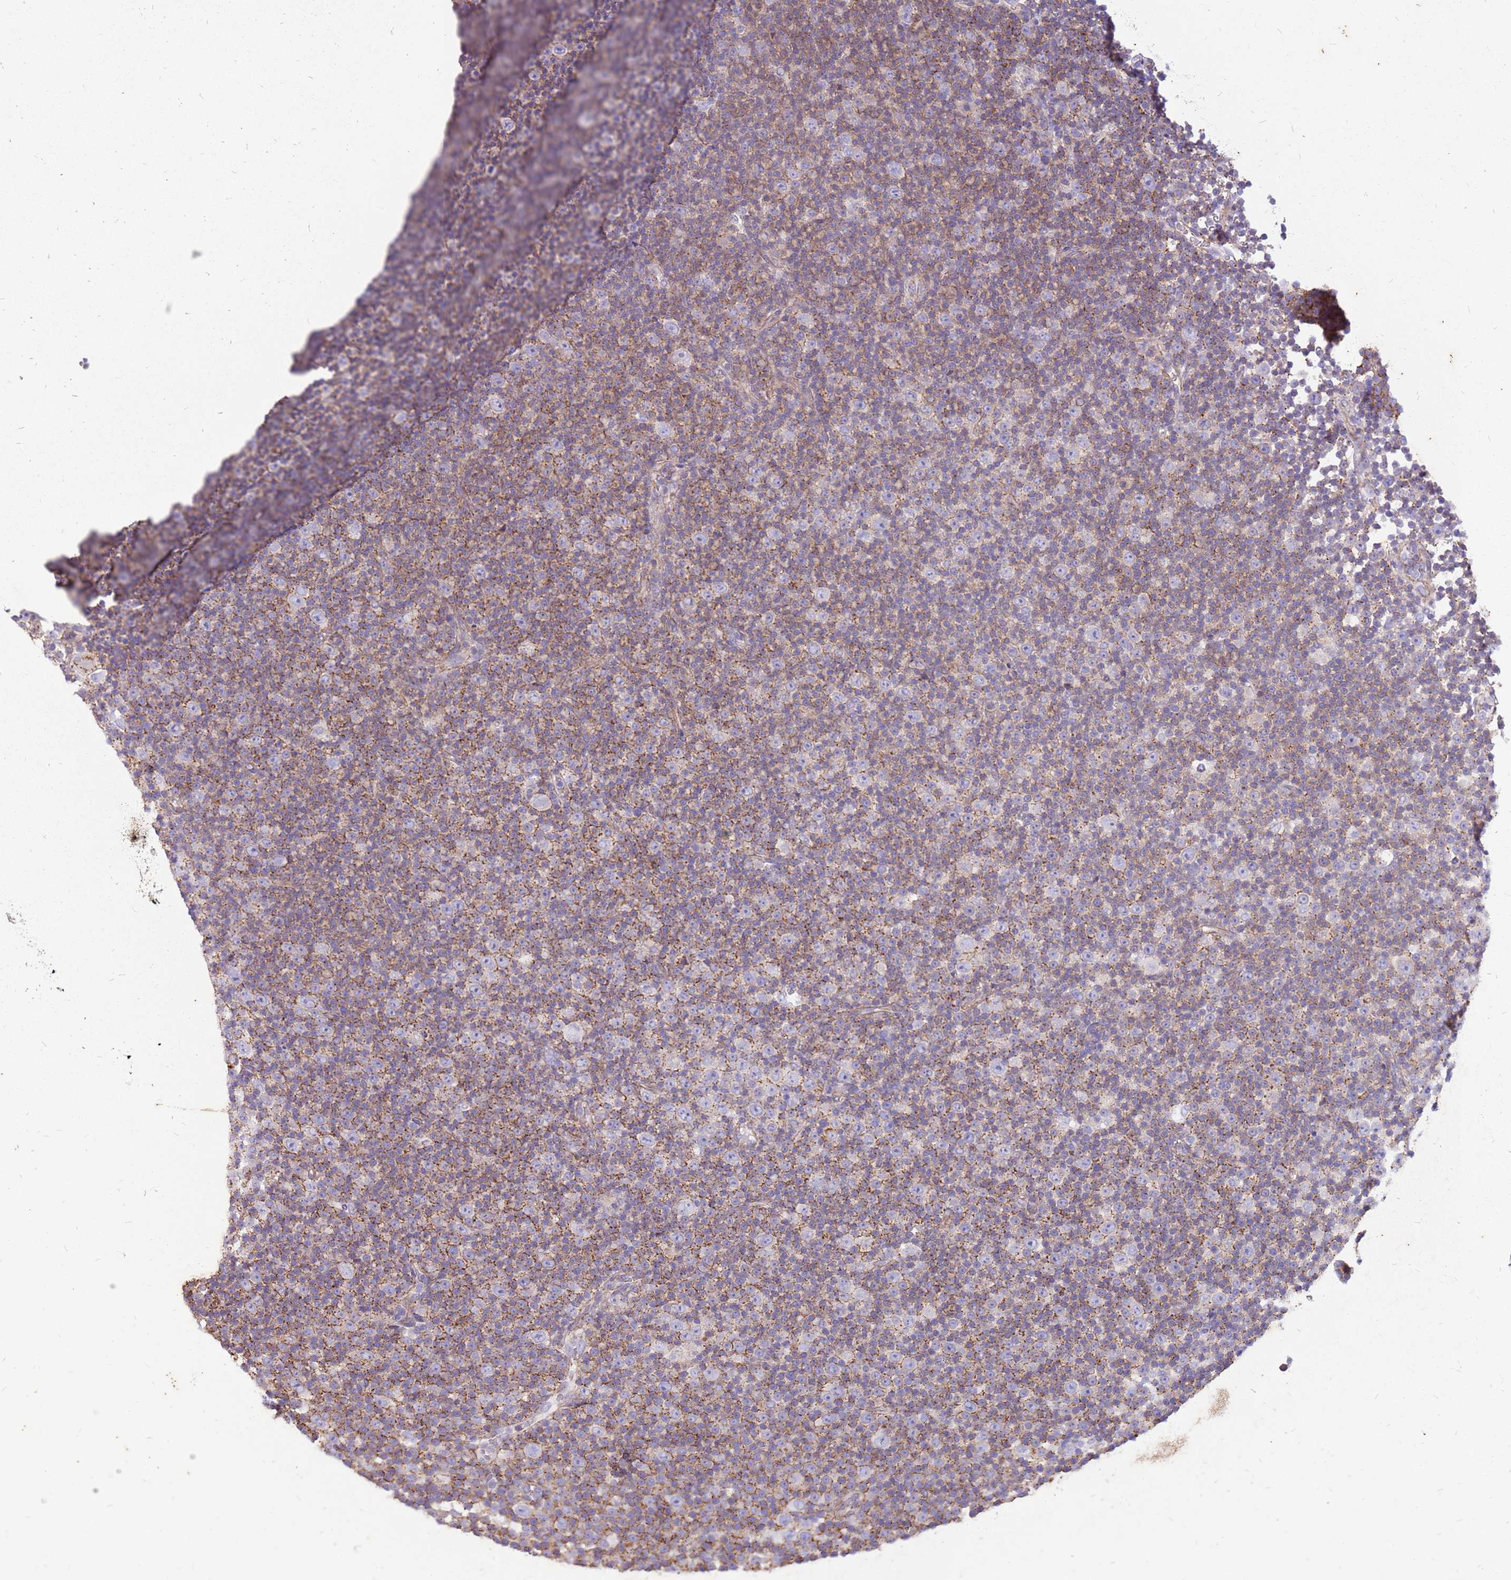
{"staining": {"intensity": "moderate", "quantity": "25%-75%", "location": "cytoplasmic/membranous"}, "tissue": "lymphoma", "cell_type": "Tumor cells", "image_type": "cancer", "snomed": [{"axis": "morphology", "description": "Malignant lymphoma, non-Hodgkin's type, Low grade"}, {"axis": "topography", "description": "Lymph node"}], "caption": "High-magnification brightfield microscopy of low-grade malignant lymphoma, non-Hodgkin's type stained with DAB (brown) and counterstained with hematoxylin (blue). tumor cells exhibit moderate cytoplasmic/membranous staining is appreciated in approximately25%-75% of cells.", "gene": "WDR90", "patient": {"sex": "female", "age": 67}}